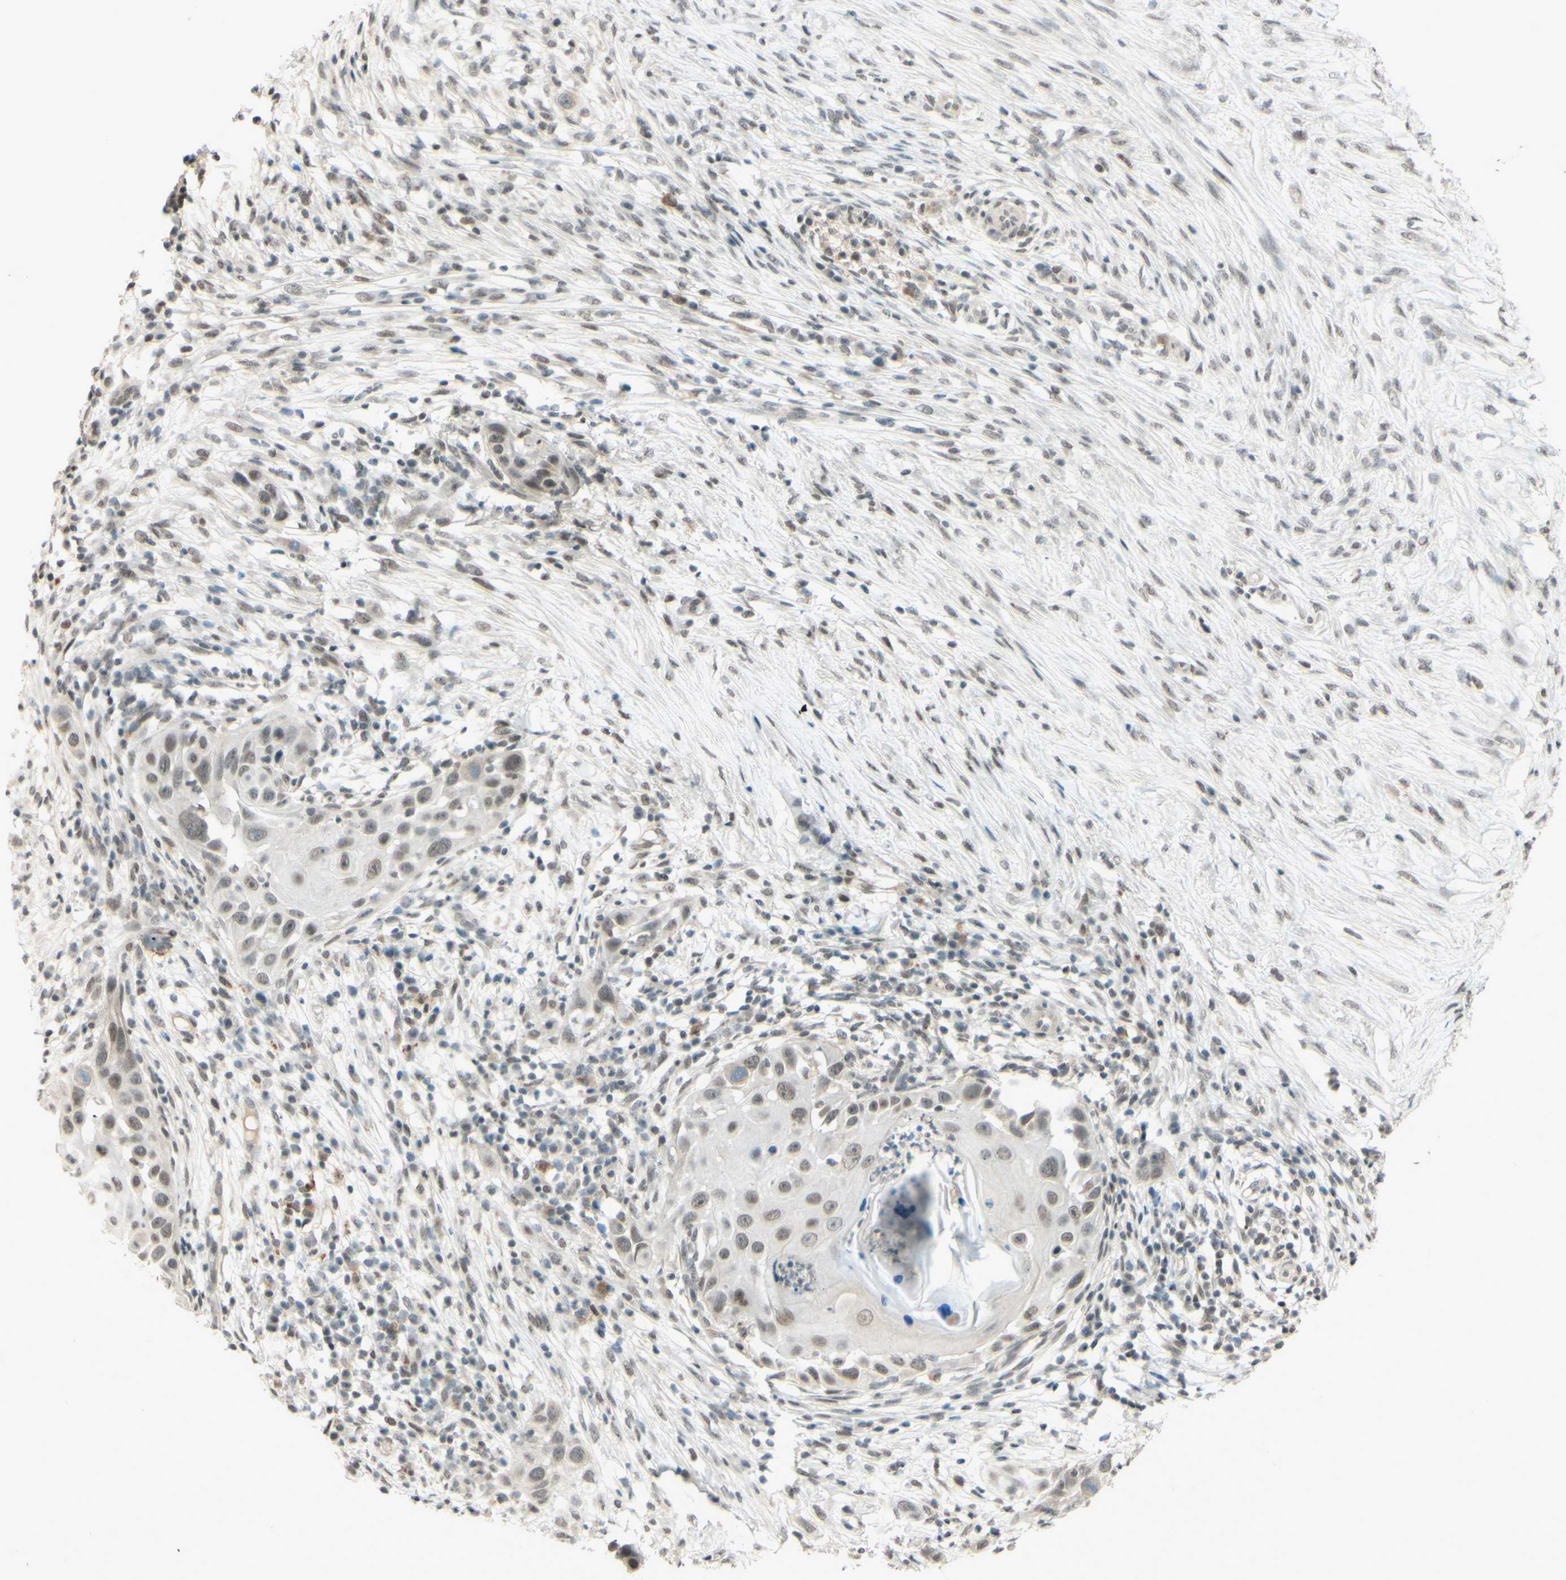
{"staining": {"intensity": "moderate", "quantity": ">75%", "location": "nuclear"}, "tissue": "skin cancer", "cell_type": "Tumor cells", "image_type": "cancer", "snomed": [{"axis": "morphology", "description": "Squamous cell carcinoma, NOS"}, {"axis": "topography", "description": "Skin"}], "caption": "Human skin squamous cell carcinoma stained with a brown dye exhibits moderate nuclear positive expression in about >75% of tumor cells.", "gene": "SMARCB1", "patient": {"sex": "female", "age": 44}}